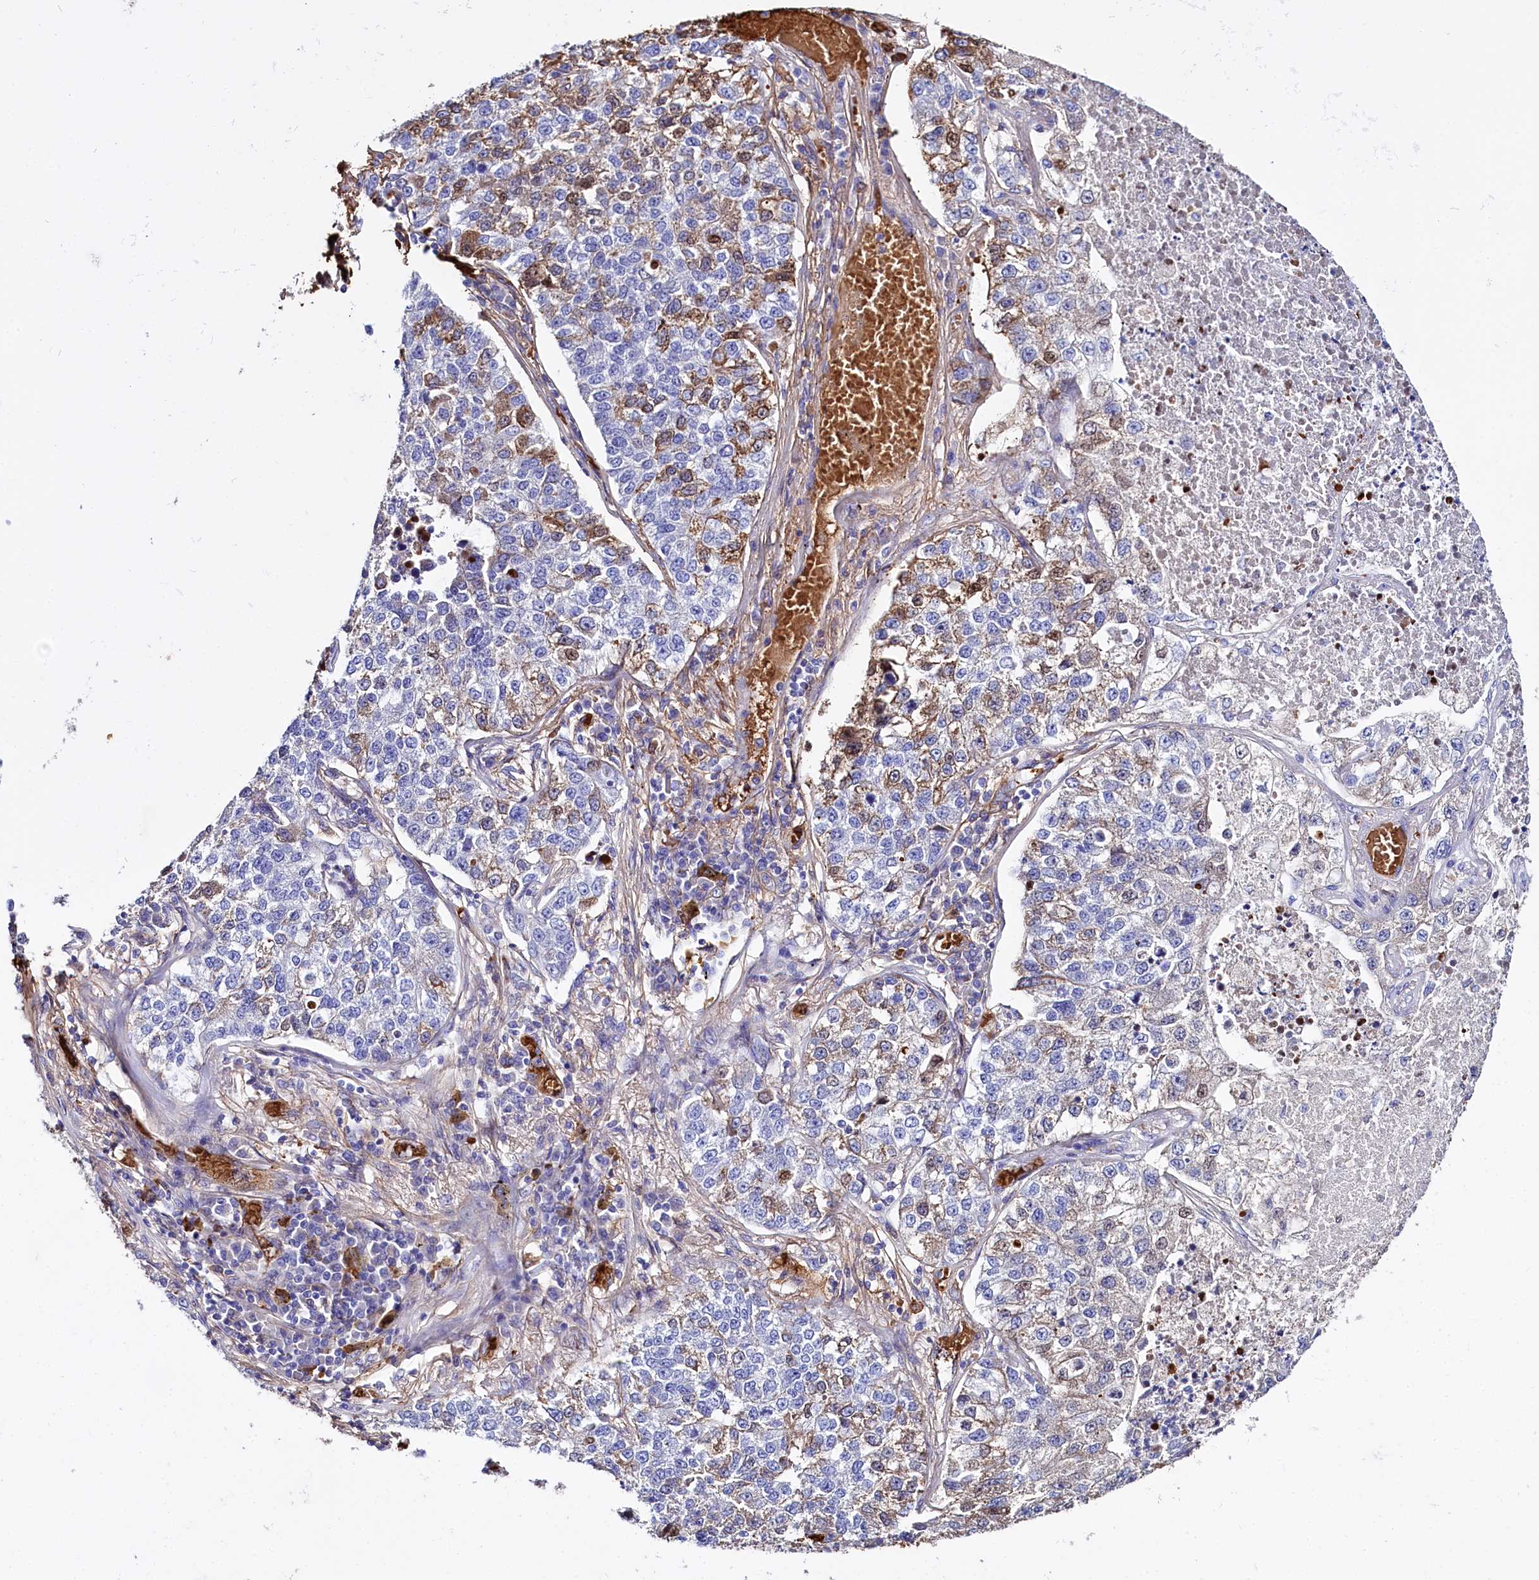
{"staining": {"intensity": "strong", "quantity": "<25%", "location": "cytoplasmic/membranous,nuclear"}, "tissue": "lung cancer", "cell_type": "Tumor cells", "image_type": "cancer", "snomed": [{"axis": "morphology", "description": "Adenocarcinoma, NOS"}, {"axis": "topography", "description": "Lung"}], "caption": "Strong cytoplasmic/membranous and nuclear protein expression is seen in about <25% of tumor cells in lung cancer.", "gene": "RPUSD3", "patient": {"sex": "male", "age": 49}}